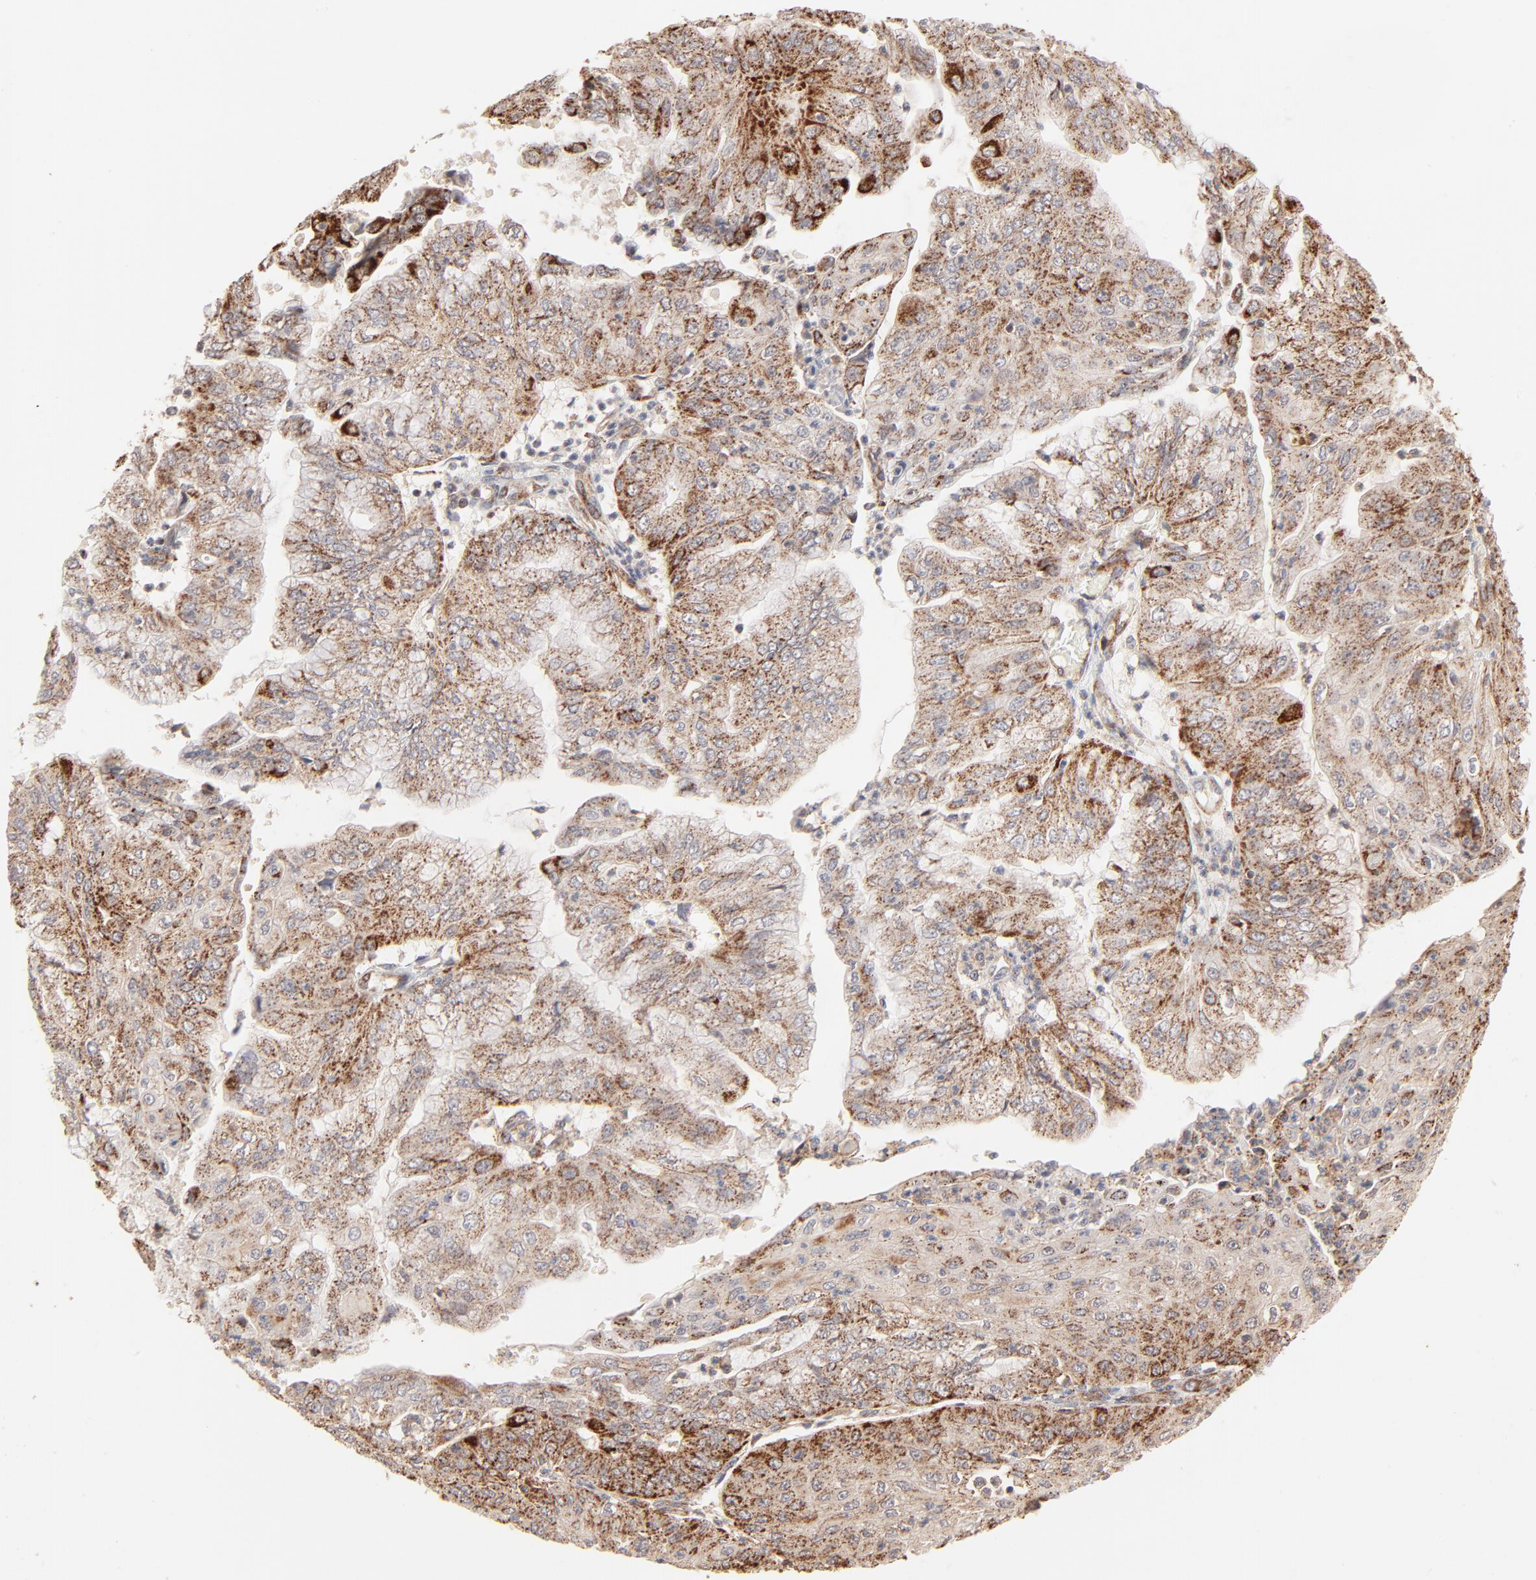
{"staining": {"intensity": "moderate", "quantity": ">75%", "location": "cytoplasmic/membranous"}, "tissue": "endometrial cancer", "cell_type": "Tumor cells", "image_type": "cancer", "snomed": [{"axis": "morphology", "description": "Adenocarcinoma, NOS"}, {"axis": "topography", "description": "Endometrium"}], "caption": "Moderate cytoplasmic/membranous protein staining is appreciated in about >75% of tumor cells in endometrial adenocarcinoma. The protein is stained brown, and the nuclei are stained in blue (DAB IHC with brightfield microscopy, high magnification).", "gene": "CSPG4", "patient": {"sex": "female", "age": 79}}